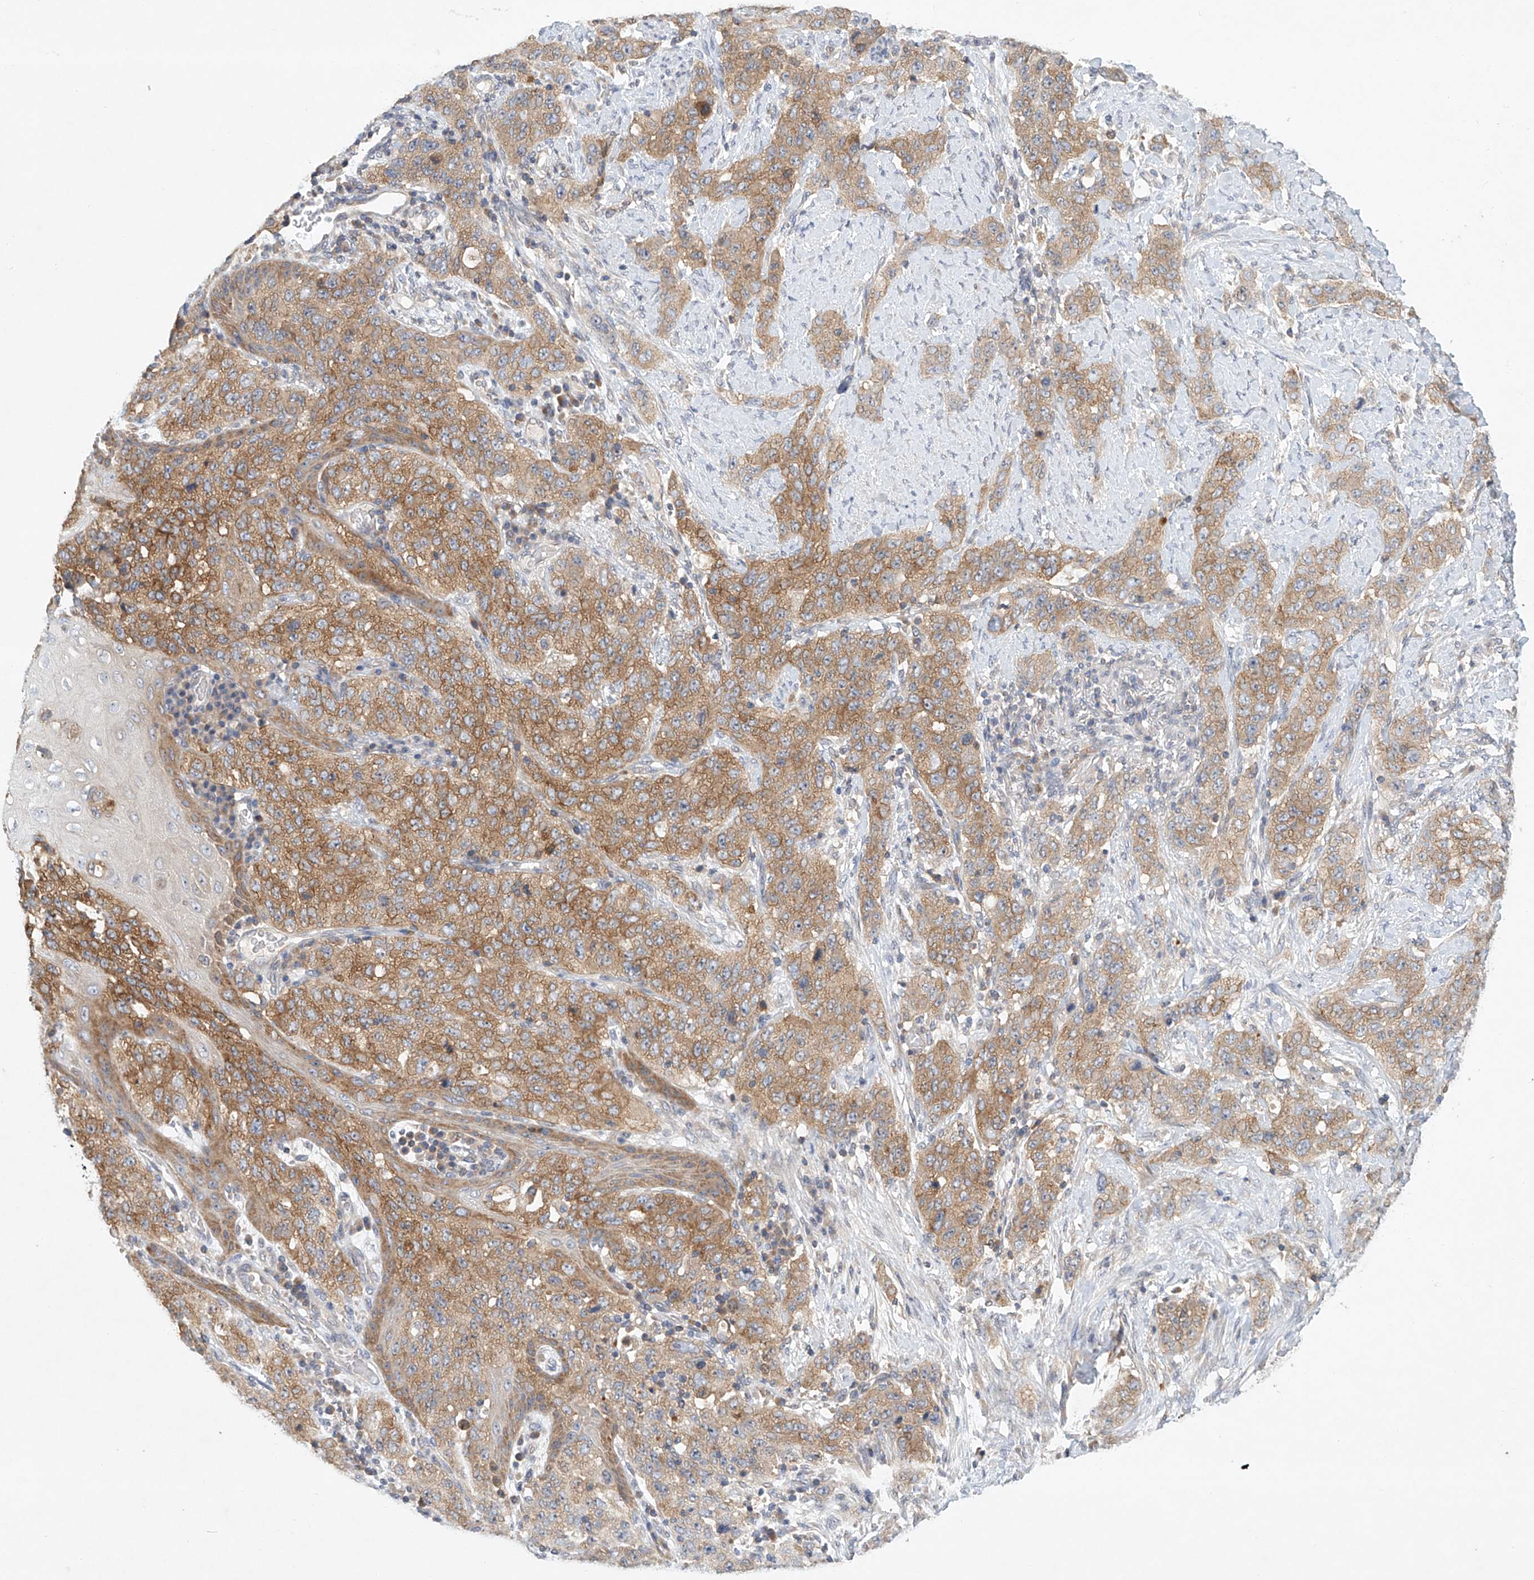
{"staining": {"intensity": "moderate", "quantity": "25%-75%", "location": "cytoplasmic/membranous"}, "tissue": "stomach cancer", "cell_type": "Tumor cells", "image_type": "cancer", "snomed": [{"axis": "morphology", "description": "Adenocarcinoma, NOS"}, {"axis": "topography", "description": "Stomach"}], "caption": "Protein expression analysis of human adenocarcinoma (stomach) reveals moderate cytoplasmic/membranous positivity in approximately 25%-75% of tumor cells.", "gene": "CARMIL1", "patient": {"sex": "male", "age": 48}}